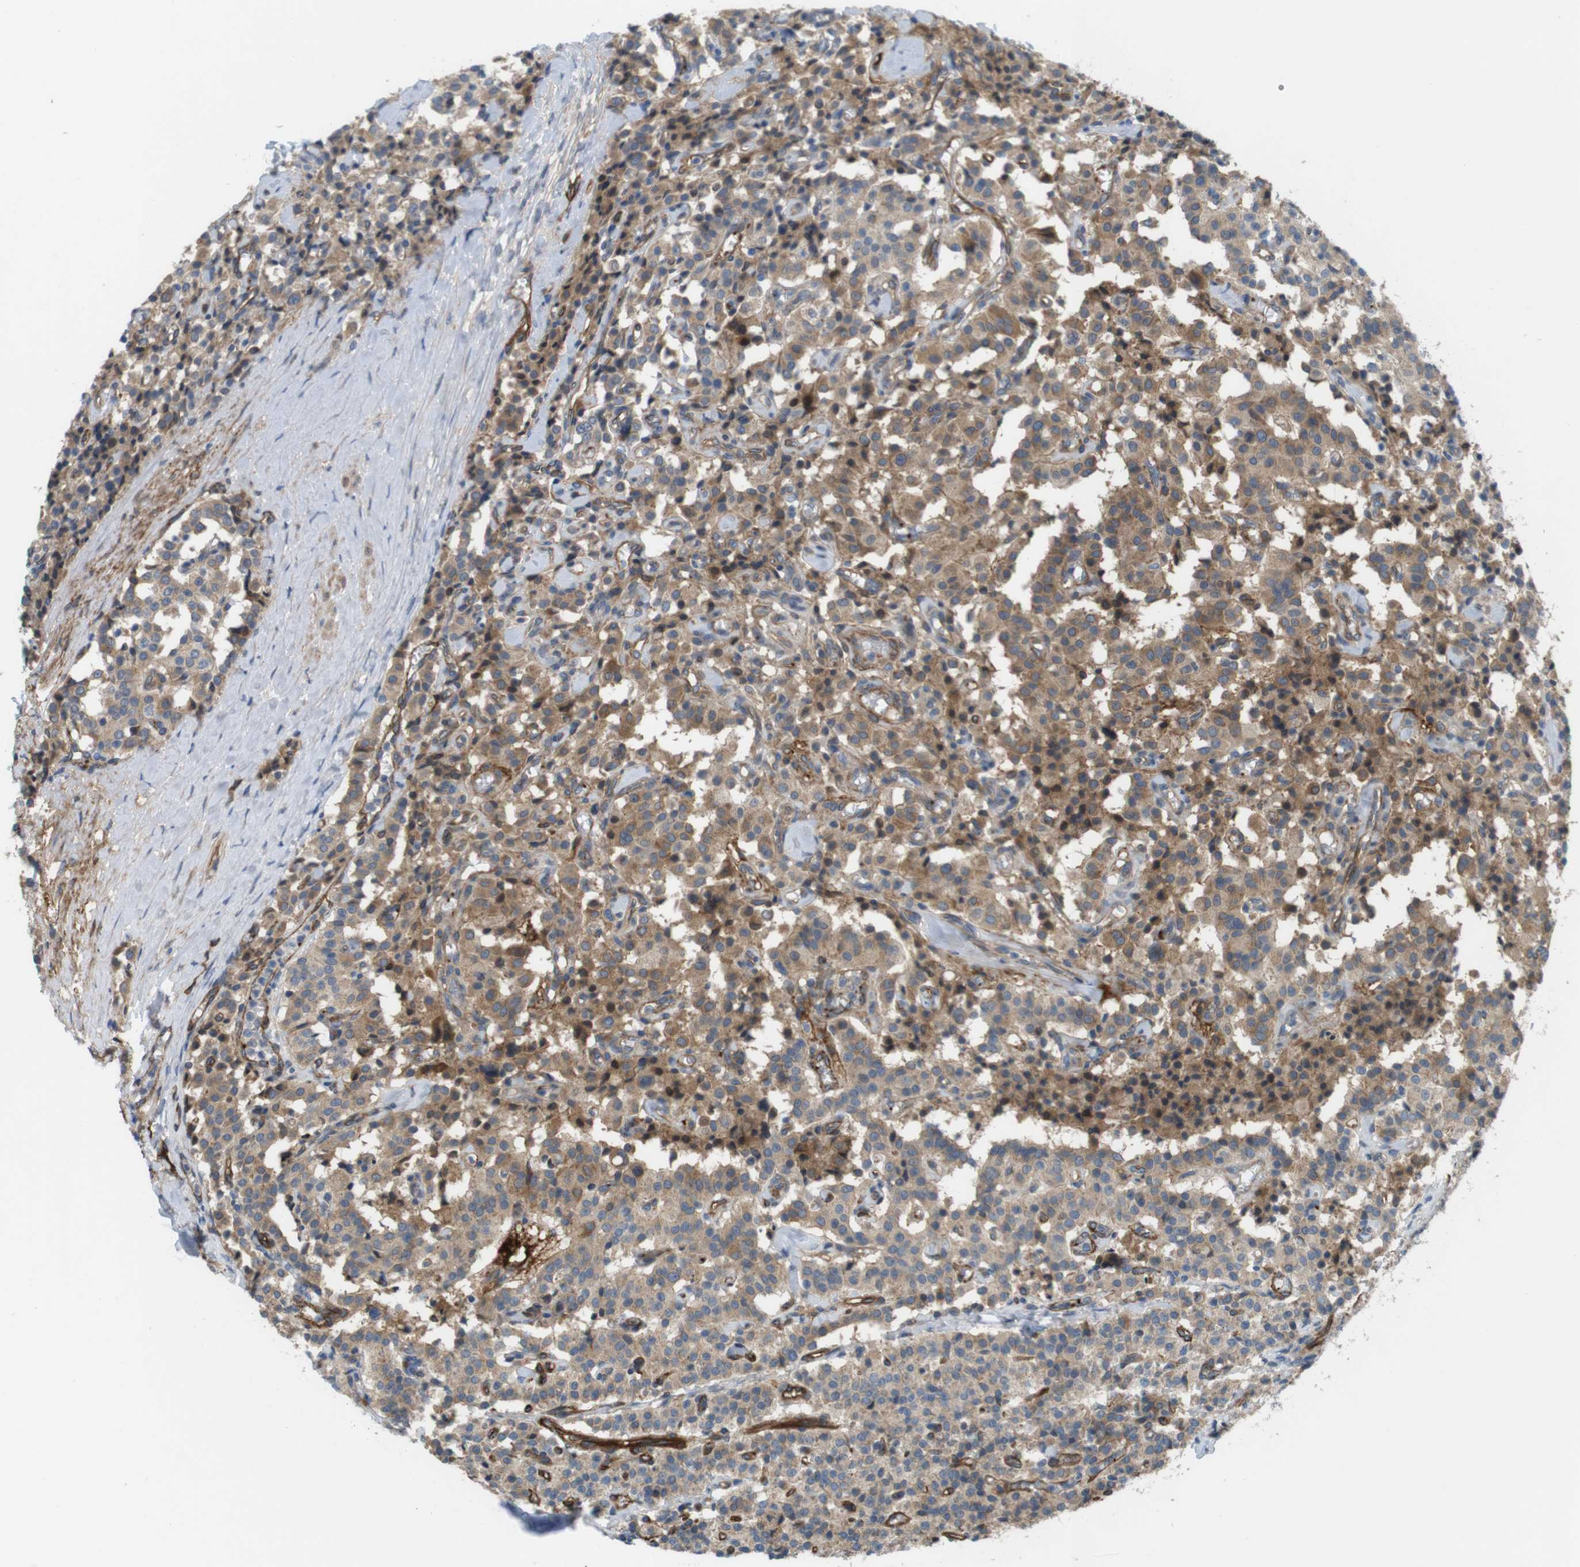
{"staining": {"intensity": "moderate", "quantity": ">75%", "location": "cytoplasmic/membranous"}, "tissue": "carcinoid", "cell_type": "Tumor cells", "image_type": "cancer", "snomed": [{"axis": "morphology", "description": "Carcinoid, malignant, NOS"}, {"axis": "topography", "description": "Lung"}], "caption": "Protein staining by IHC demonstrates moderate cytoplasmic/membranous positivity in about >75% of tumor cells in carcinoid (malignant).", "gene": "BVES", "patient": {"sex": "male", "age": 30}}